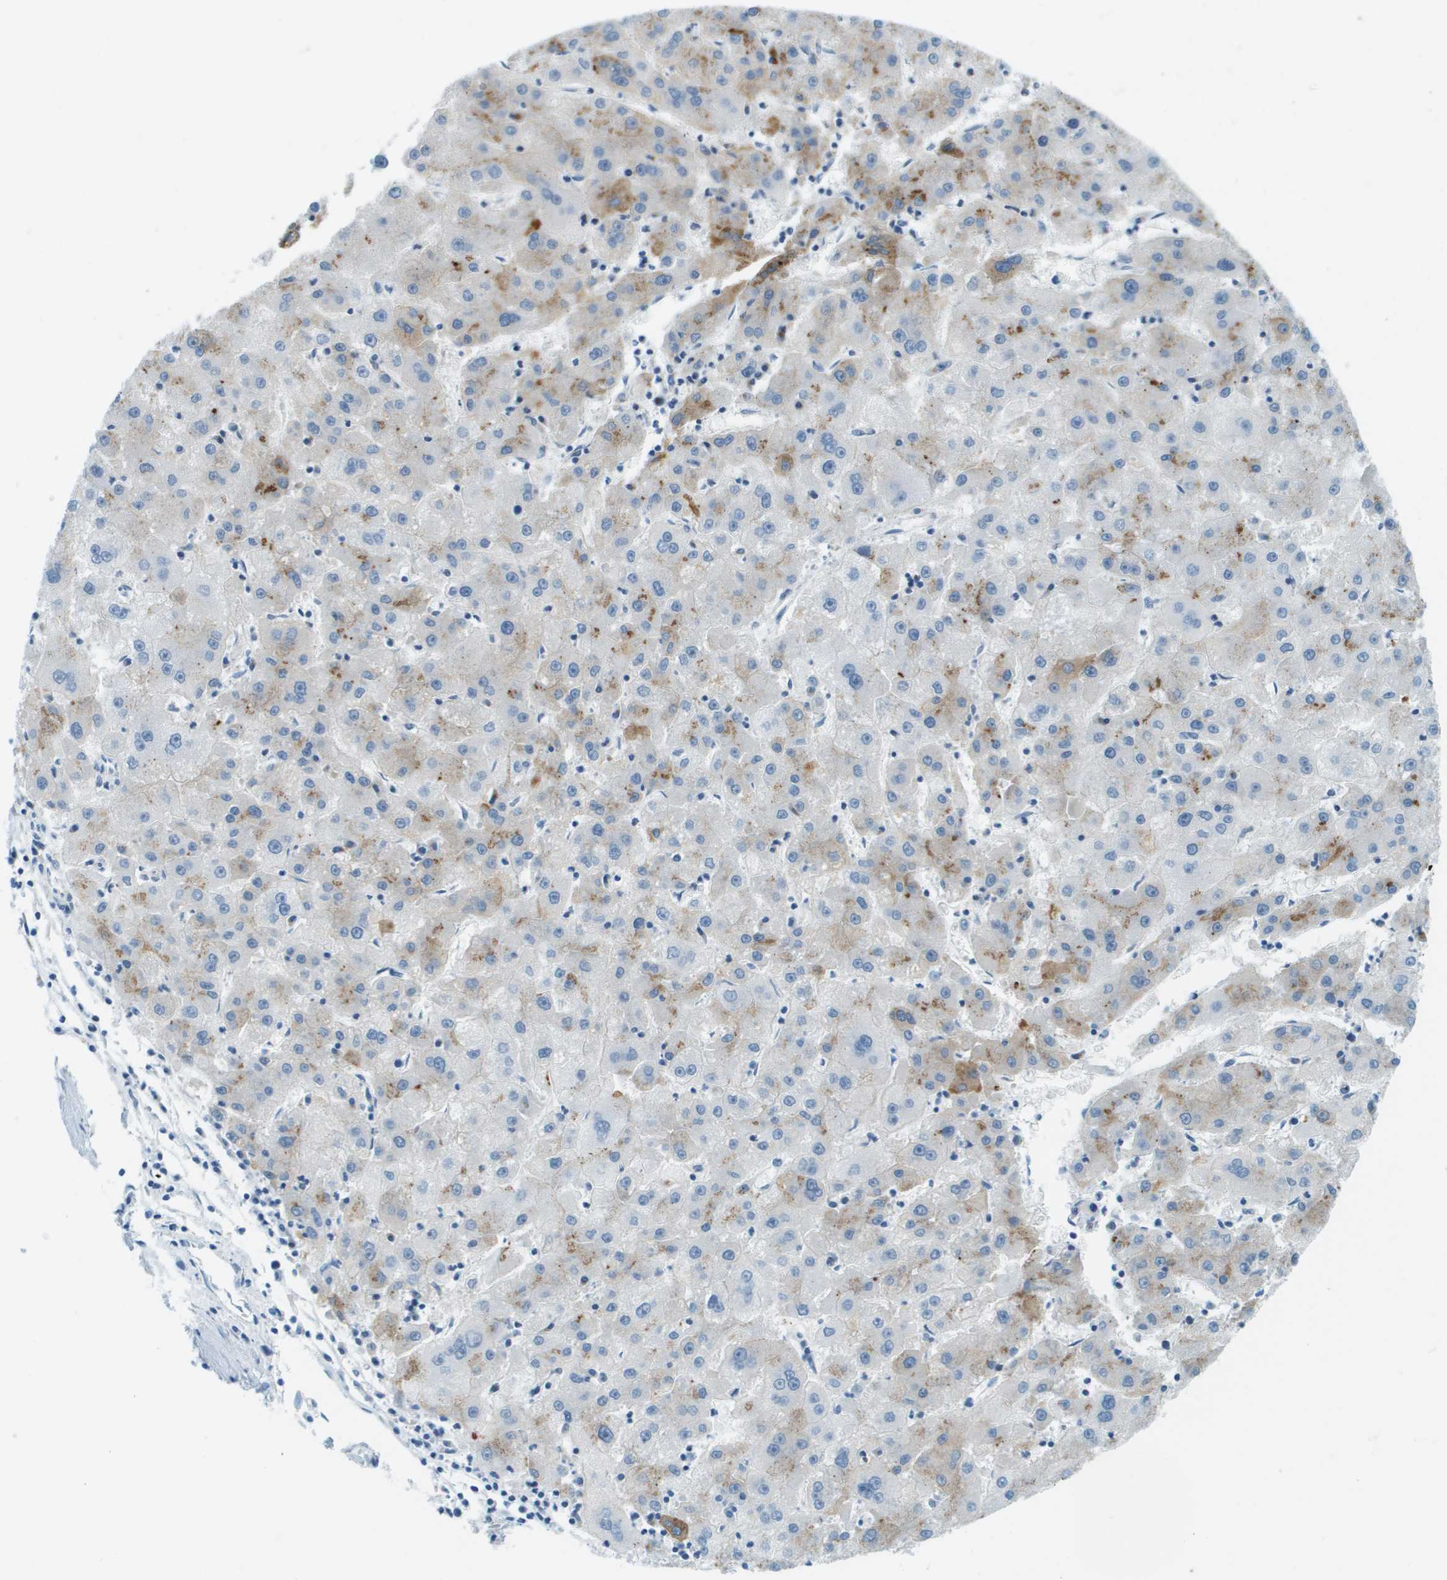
{"staining": {"intensity": "moderate", "quantity": "25%-75%", "location": "cytoplasmic/membranous"}, "tissue": "liver cancer", "cell_type": "Tumor cells", "image_type": "cancer", "snomed": [{"axis": "morphology", "description": "Carcinoma, Hepatocellular, NOS"}, {"axis": "topography", "description": "Liver"}], "caption": "Liver cancer stained with DAB (3,3'-diaminobenzidine) IHC demonstrates medium levels of moderate cytoplasmic/membranous expression in approximately 25%-75% of tumor cells.", "gene": "ACBD3", "patient": {"sex": "male", "age": 72}}